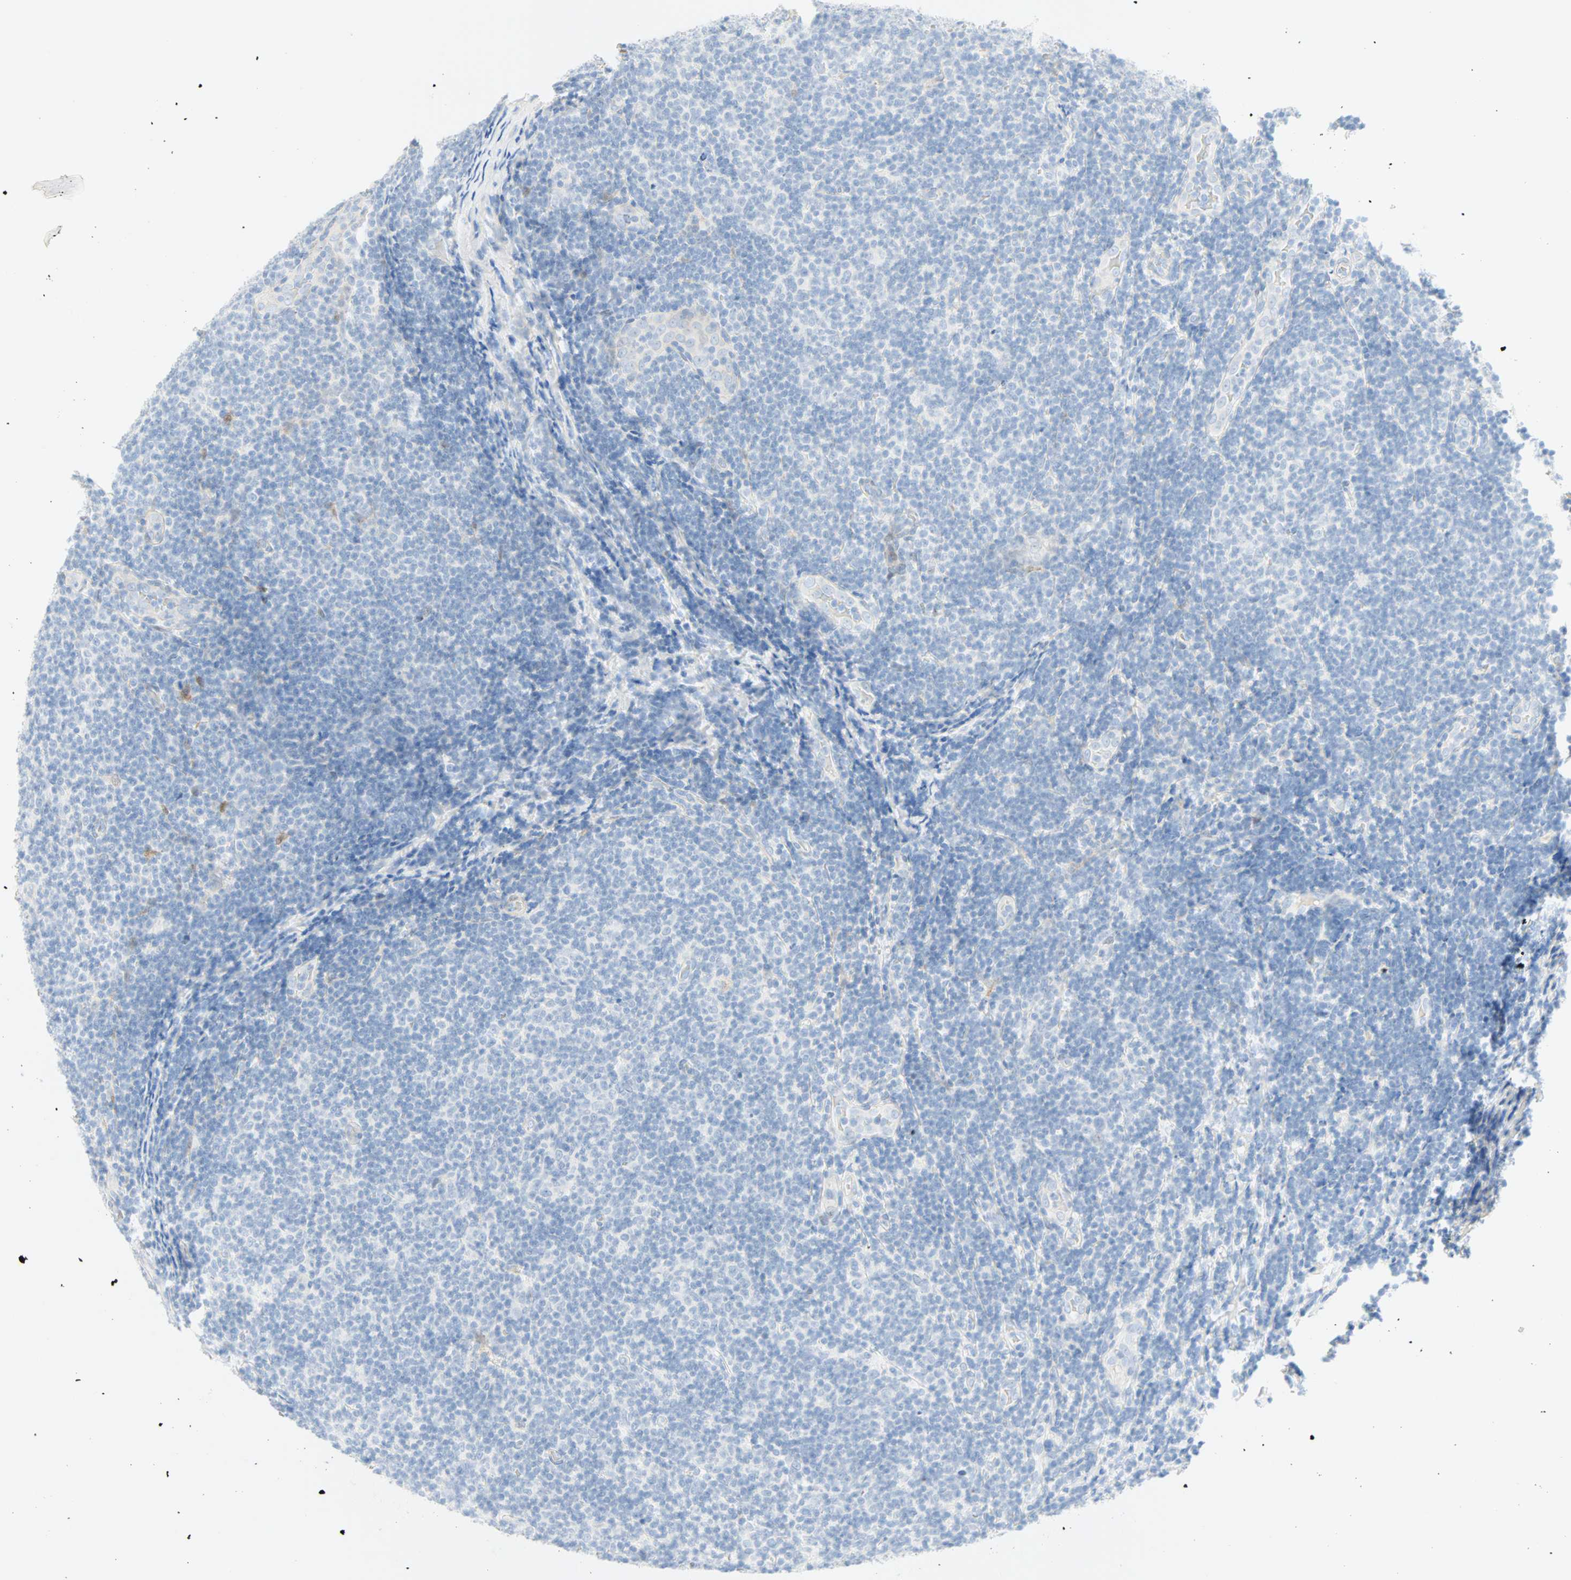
{"staining": {"intensity": "negative", "quantity": "none", "location": "none"}, "tissue": "lymphoma", "cell_type": "Tumor cells", "image_type": "cancer", "snomed": [{"axis": "morphology", "description": "Malignant lymphoma, non-Hodgkin's type, Low grade"}, {"axis": "topography", "description": "Lymph node"}], "caption": "A photomicrograph of human malignant lymphoma, non-Hodgkin's type (low-grade) is negative for staining in tumor cells. The staining is performed using DAB brown chromogen with nuclei counter-stained in using hematoxylin.", "gene": "SELENBP1", "patient": {"sex": "male", "age": 83}}